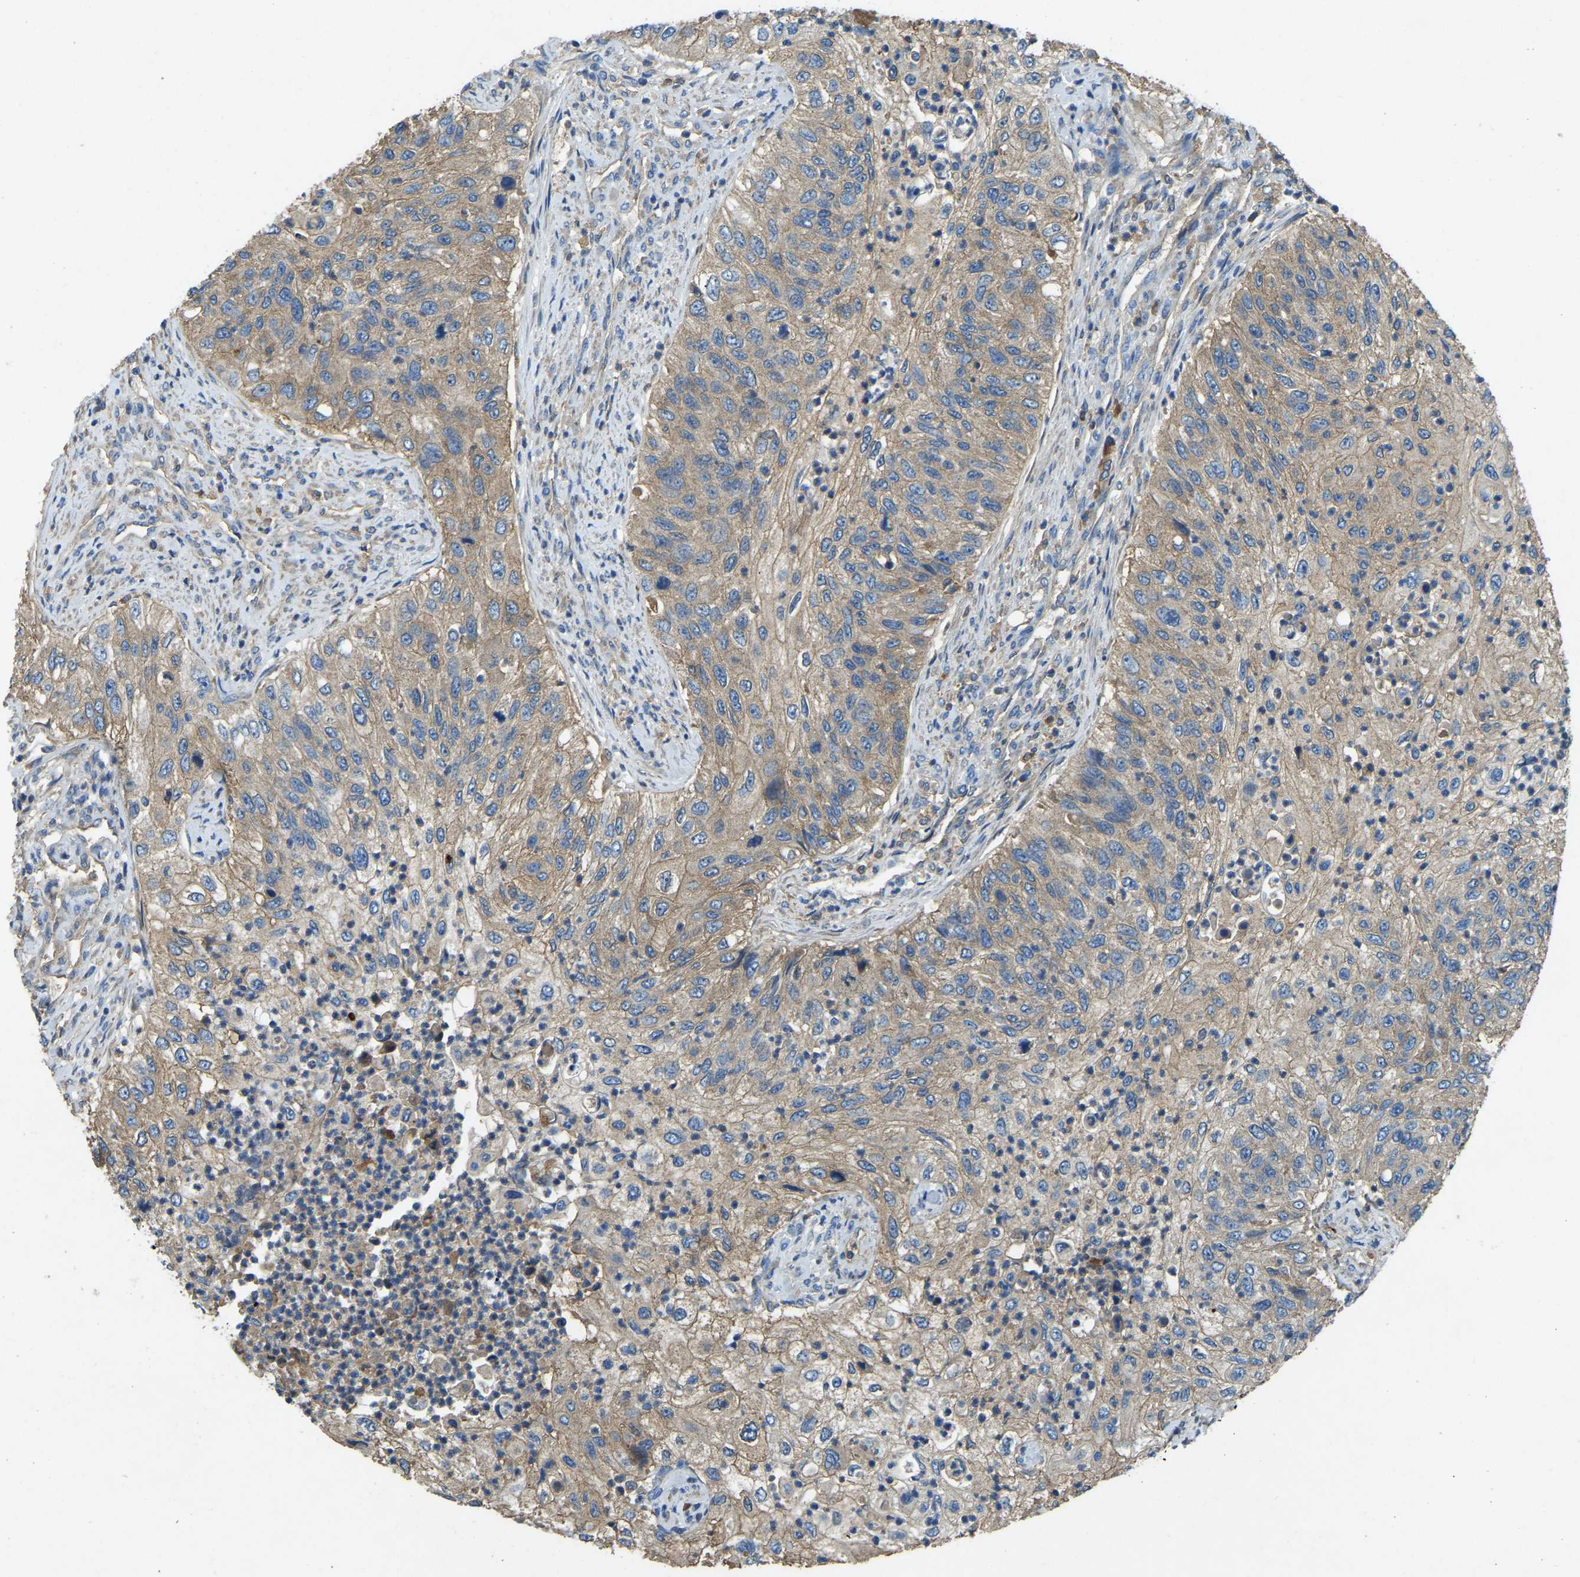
{"staining": {"intensity": "moderate", "quantity": ">75%", "location": "cytoplasmic/membranous"}, "tissue": "urothelial cancer", "cell_type": "Tumor cells", "image_type": "cancer", "snomed": [{"axis": "morphology", "description": "Urothelial carcinoma, High grade"}, {"axis": "topography", "description": "Urinary bladder"}], "caption": "Immunohistochemistry photomicrograph of human urothelial carcinoma (high-grade) stained for a protein (brown), which displays medium levels of moderate cytoplasmic/membranous staining in approximately >75% of tumor cells.", "gene": "ATP8B1", "patient": {"sex": "female", "age": 60}}